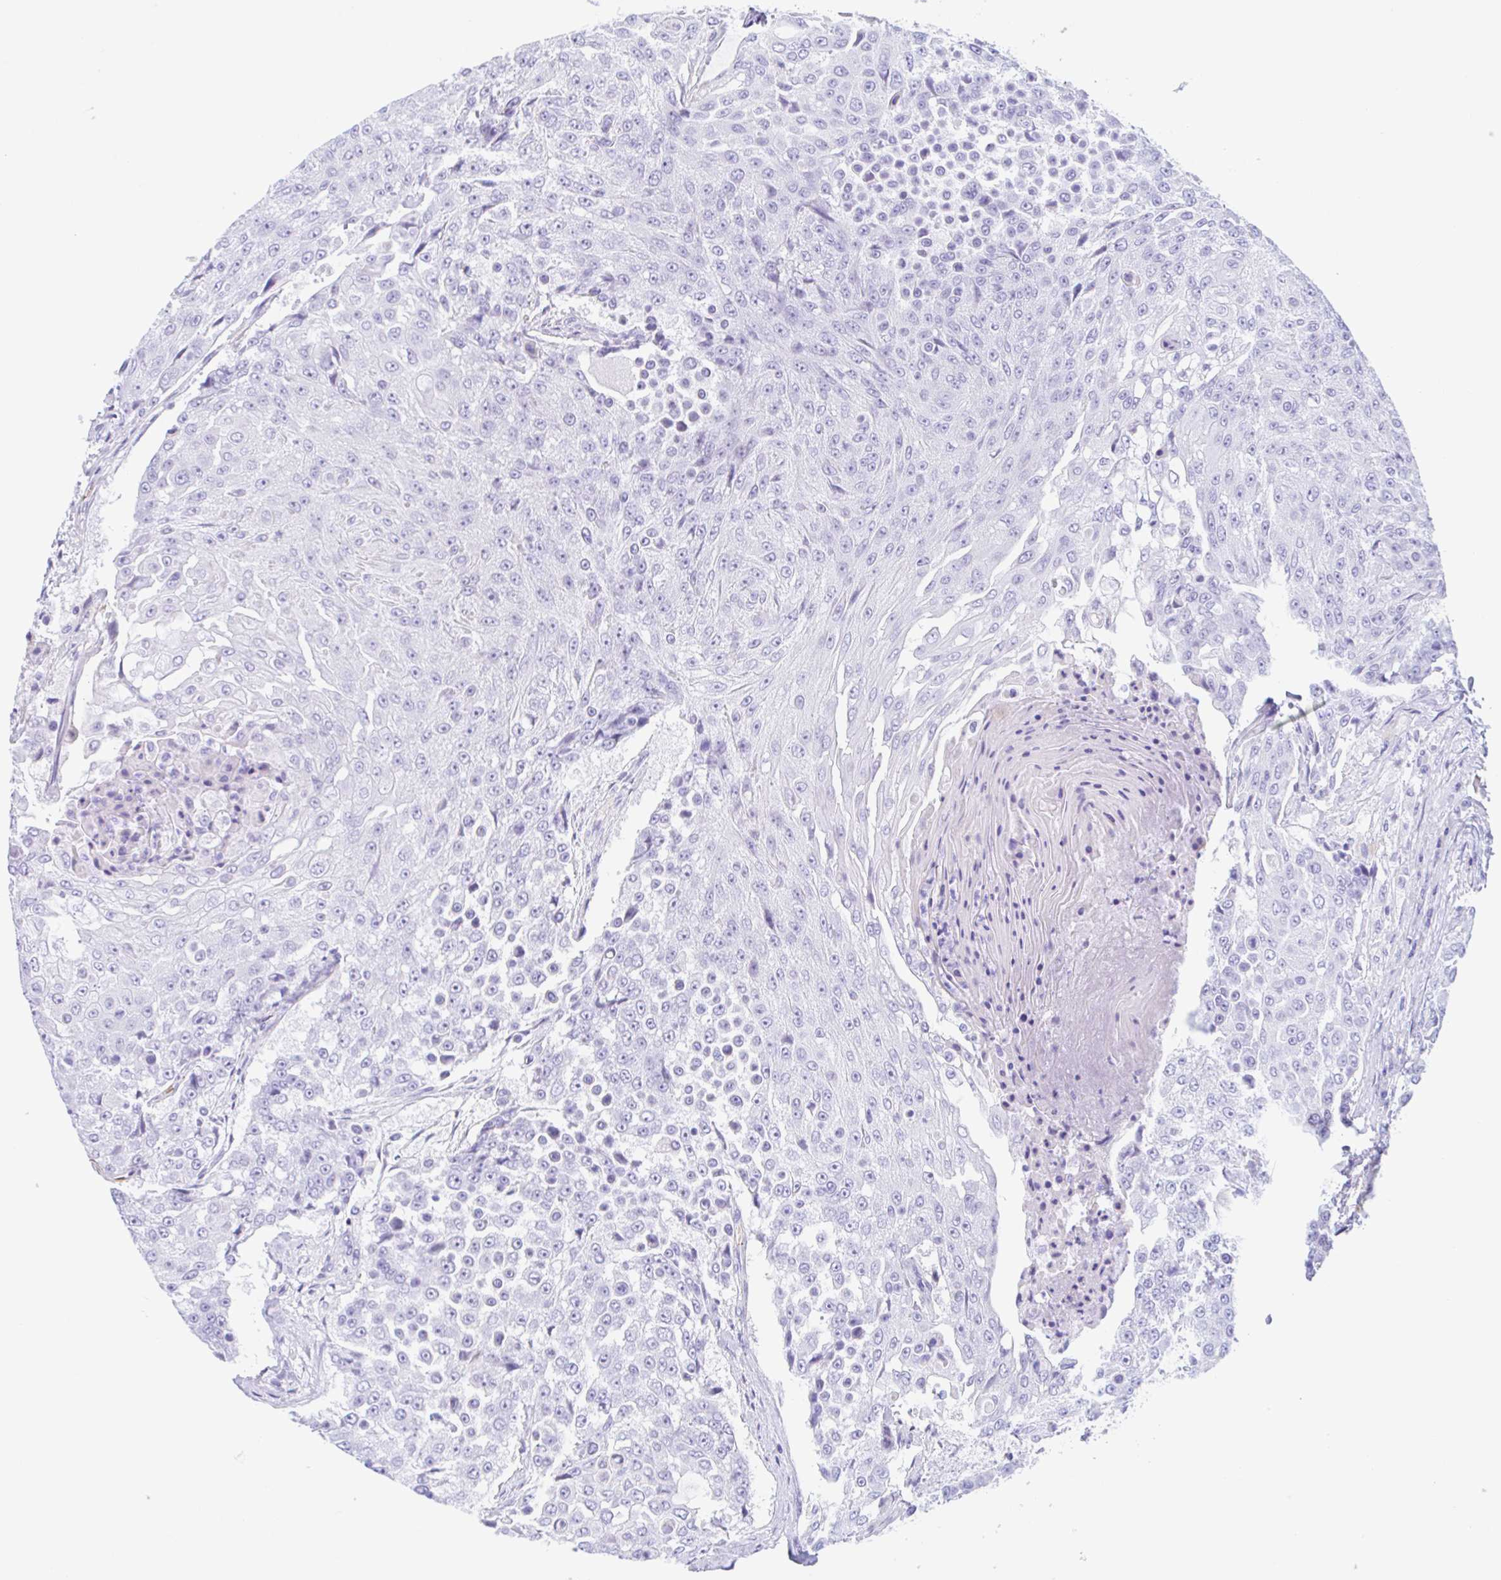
{"staining": {"intensity": "negative", "quantity": "none", "location": "none"}, "tissue": "urothelial cancer", "cell_type": "Tumor cells", "image_type": "cancer", "snomed": [{"axis": "morphology", "description": "Urothelial carcinoma, High grade"}, {"axis": "topography", "description": "Urinary bladder"}], "caption": "This micrograph is of high-grade urothelial carcinoma stained with immunohistochemistry (IHC) to label a protein in brown with the nuclei are counter-stained blue. There is no positivity in tumor cells. The staining is performed using DAB brown chromogen with nuclei counter-stained in using hematoxylin.", "gene": "ANKRD9", "patient": {"sex": "female", "age": 63}}